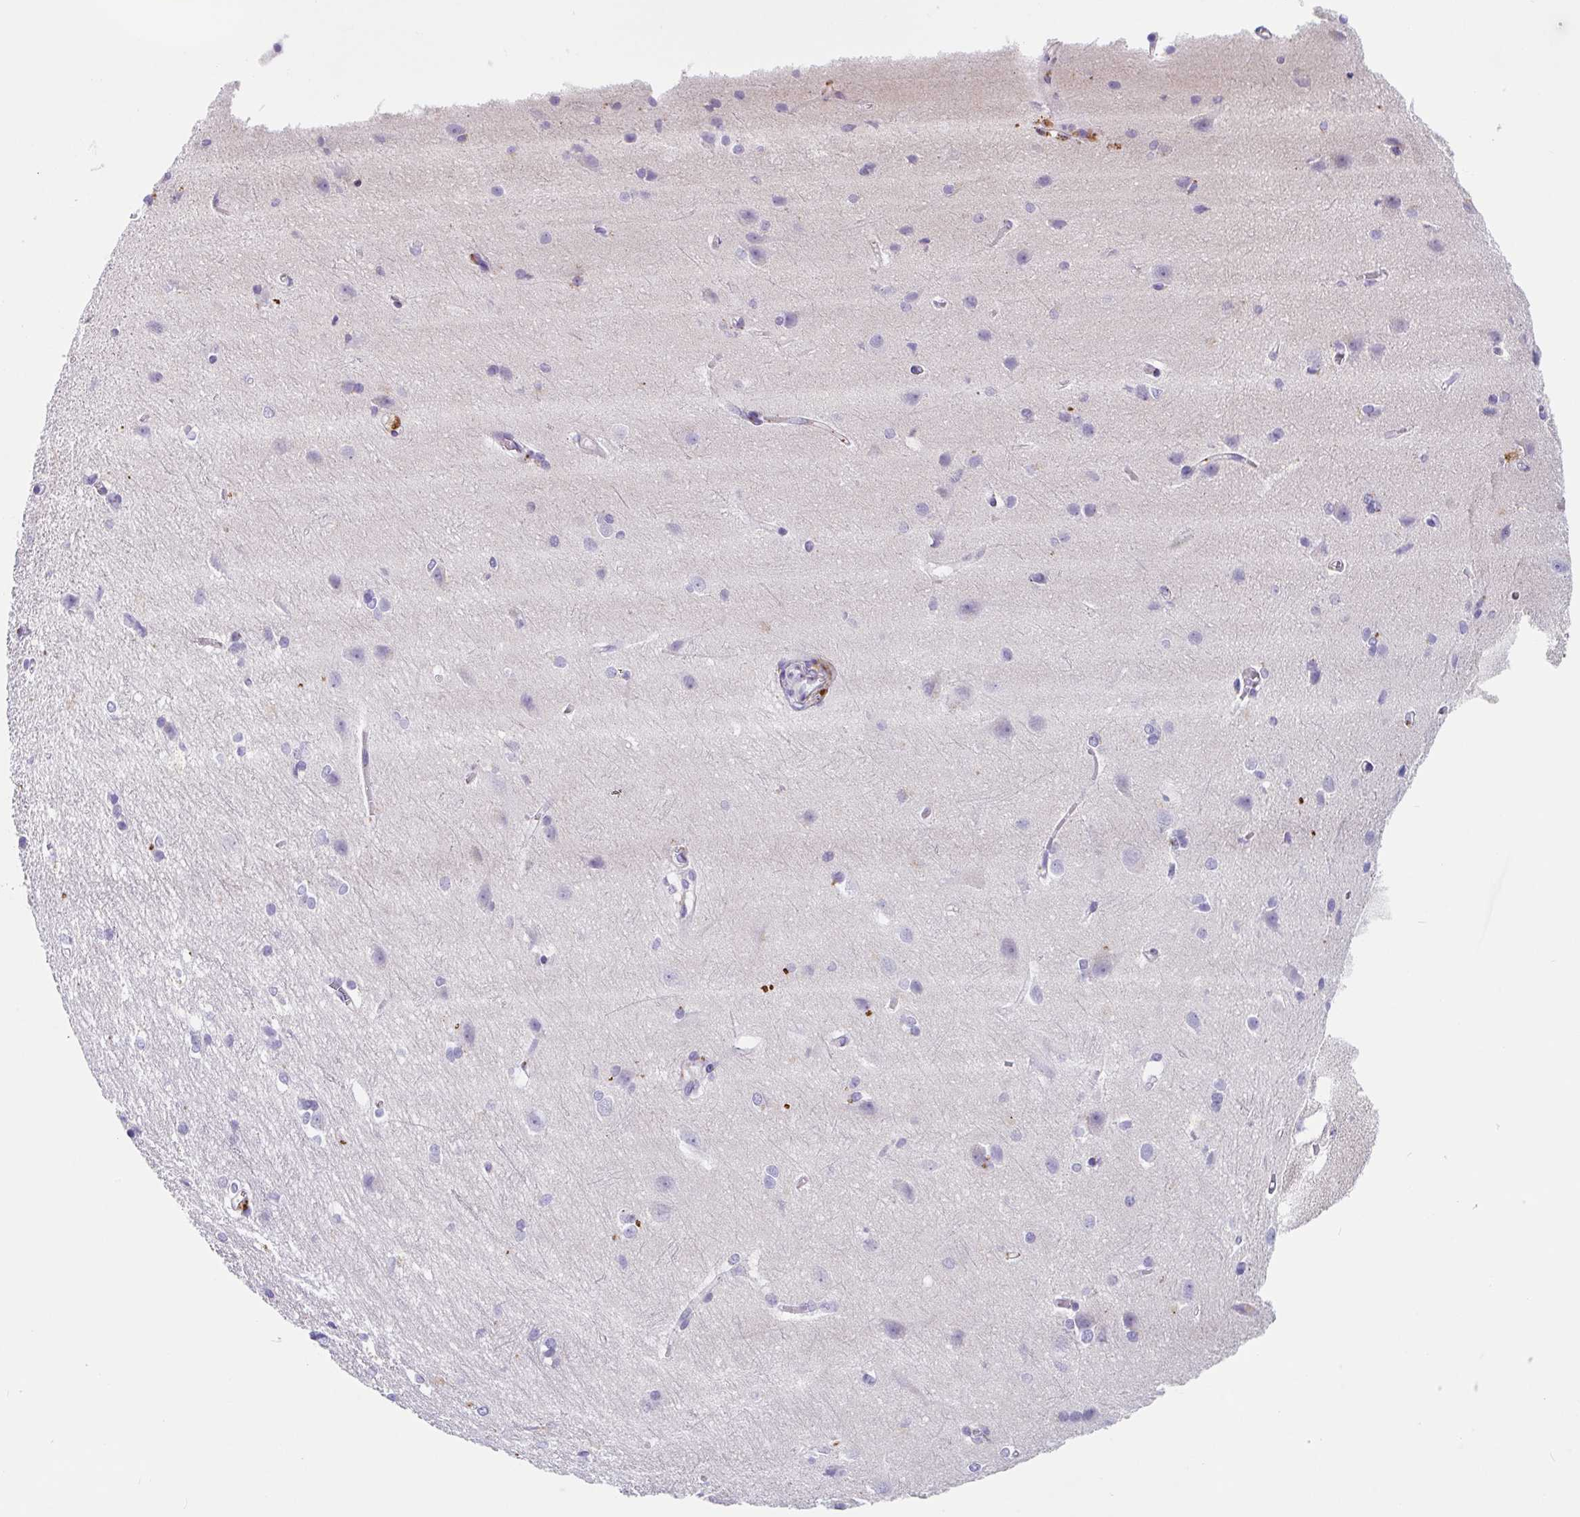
{"staining": {"intensity": "negative", "quantity": "none", "location": "none"}, "tissue": "cerebral cortex", "cell_type": "Endothelial cells", "image_type": "normal", "snomed": [{"axis": "morphology", "description": "Normal tissue, NOS"}, {"axis": "topography", "description": "Cerebral cortex"}], "caption": "This image is of unremarkable cerebral cortex stained with immunohistochemistry to label a protein in brown with the nuclei are counter-stained blue. There is no staining in endothelial cells.", "gene": "LENG9", "patient": {"sex": "male", "age": 37}}